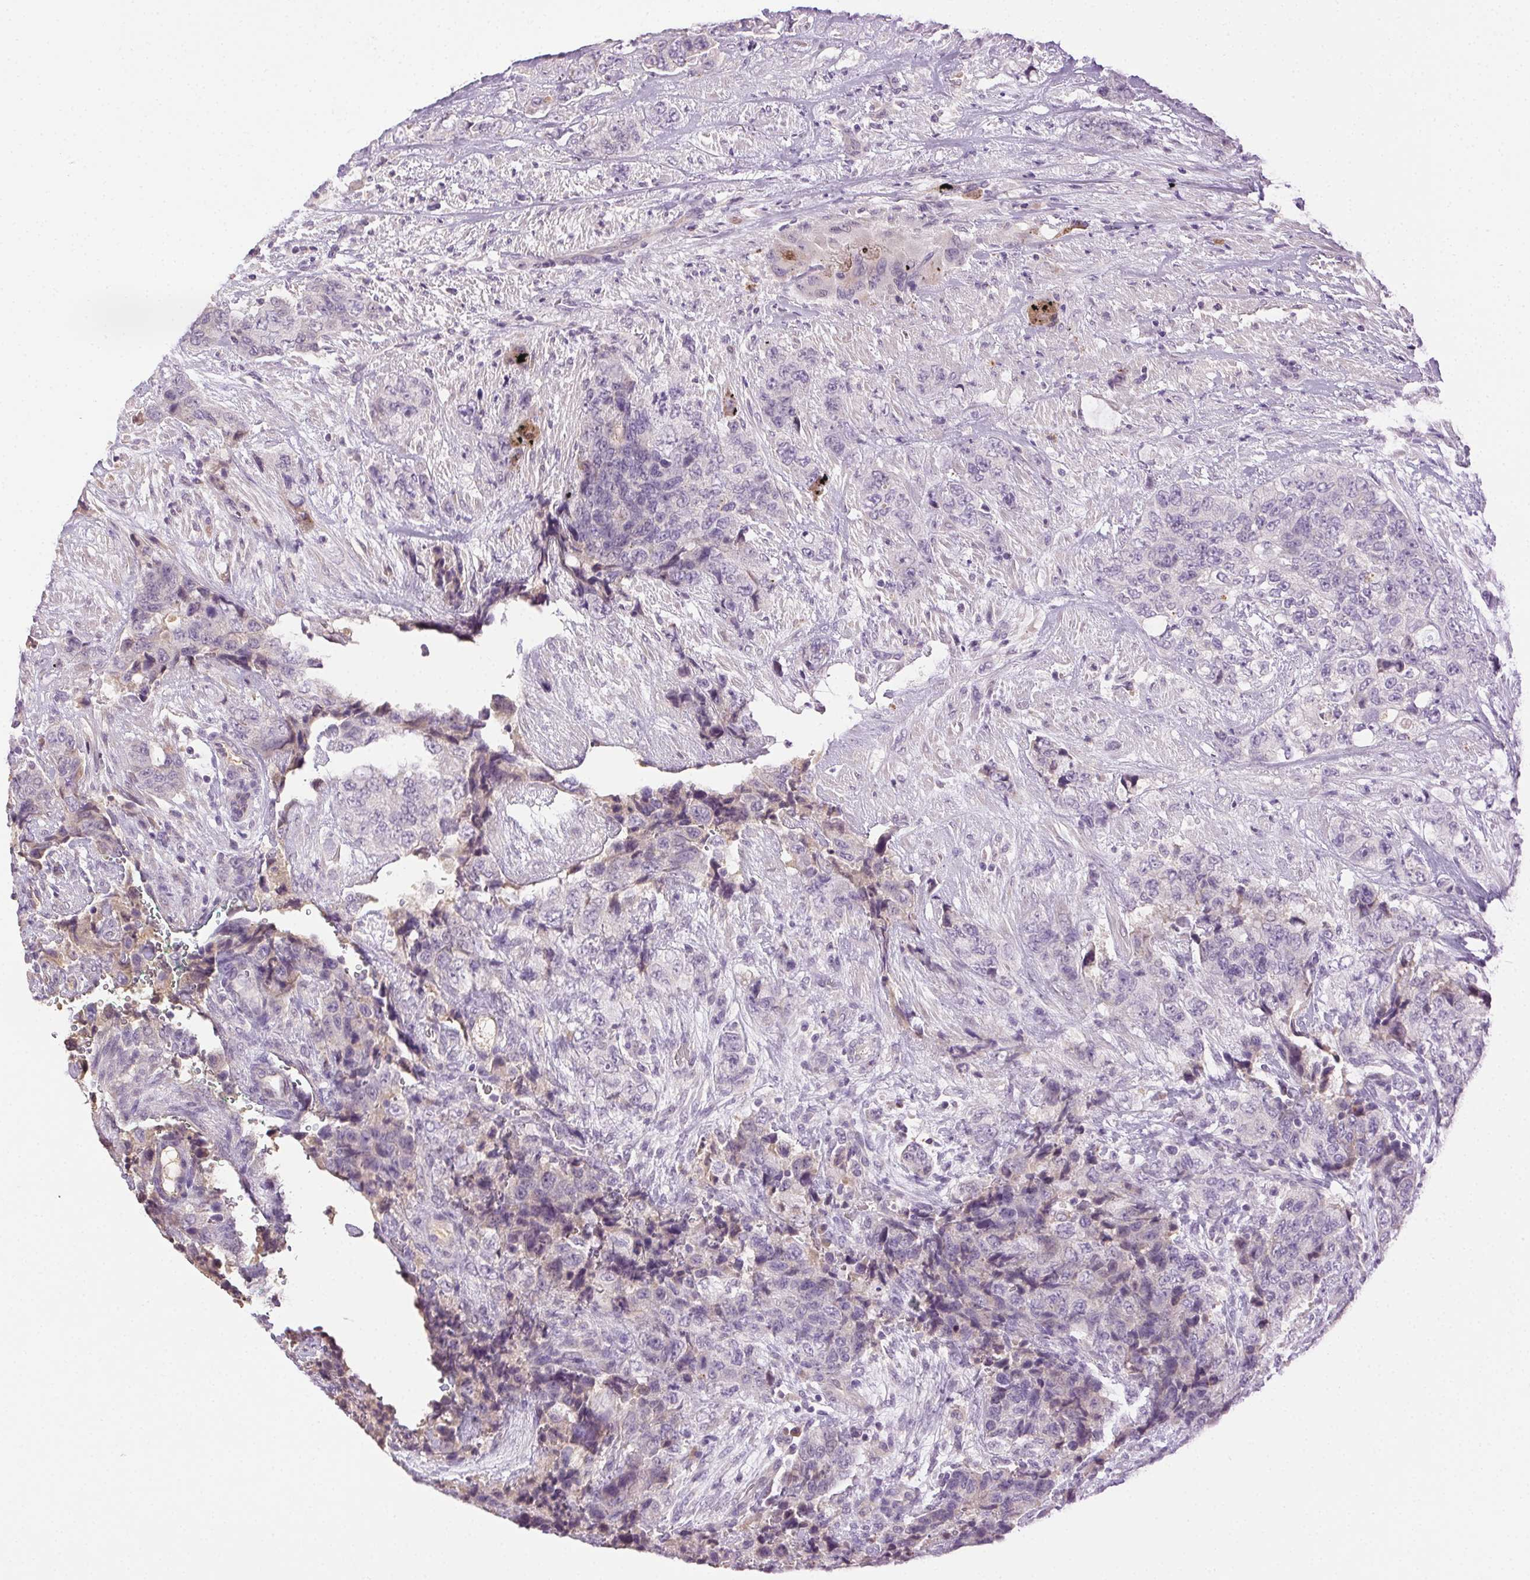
{"staining": {"intensity": "negative", "quantity": "none", "location": "none"}, "tissue": "urothelial cancer", "cell_type": "Tumor cells", "image_type": "cancer", "snomed": [{"axis": "morphology", "description": "Urothelial carcinoma, High grade"}, {"axis": "topography", "description": "Urinary bladder"}], "caption": "Urothelial carcinoma (high-grade) was stained to show a protein in brown. There is no significant positivity in tumor cells.", "gene": "BPIFB2", "patient": {"sex": "female", "age": 78}}